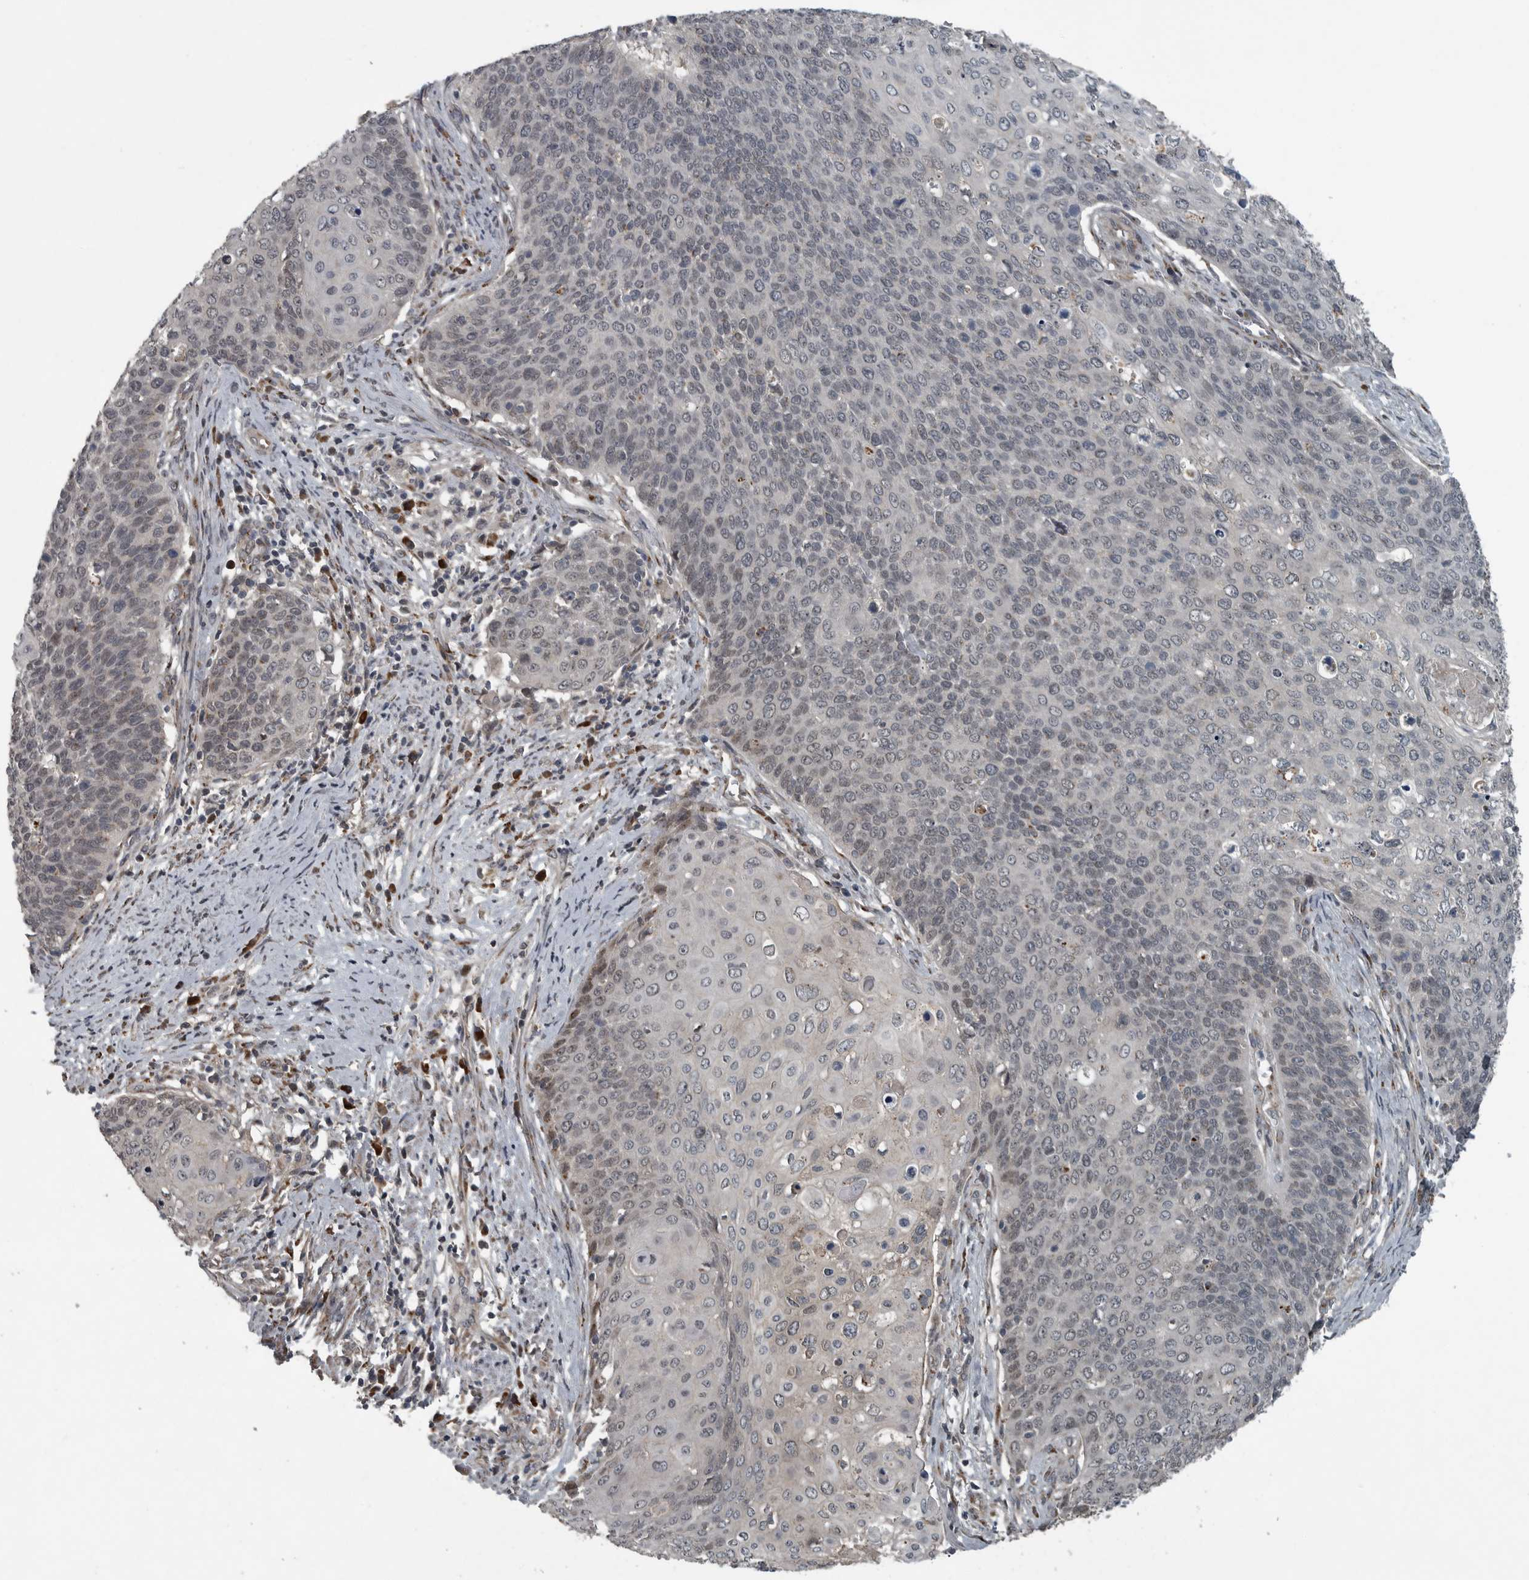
{"staining": {"intensity": "weak", "quantity": "<25%", "location": "nuclear"}, "tissue": "cervical cancer", "cell_type": "Tumor cells", "image_type": "cancer", "snomed": [{"axis": "morphology", "description": "Squamous cell carcinoma, NOS"}, {"axis": "topography", "description": "Cervix"}], "caption": "Tumor cells are negative for protein expression in human squamous cell carcinoma (cervical). Nuclei are stained in blue.", "gene": "ZNF345", "patient": {"sex": "female", "age": 39}}